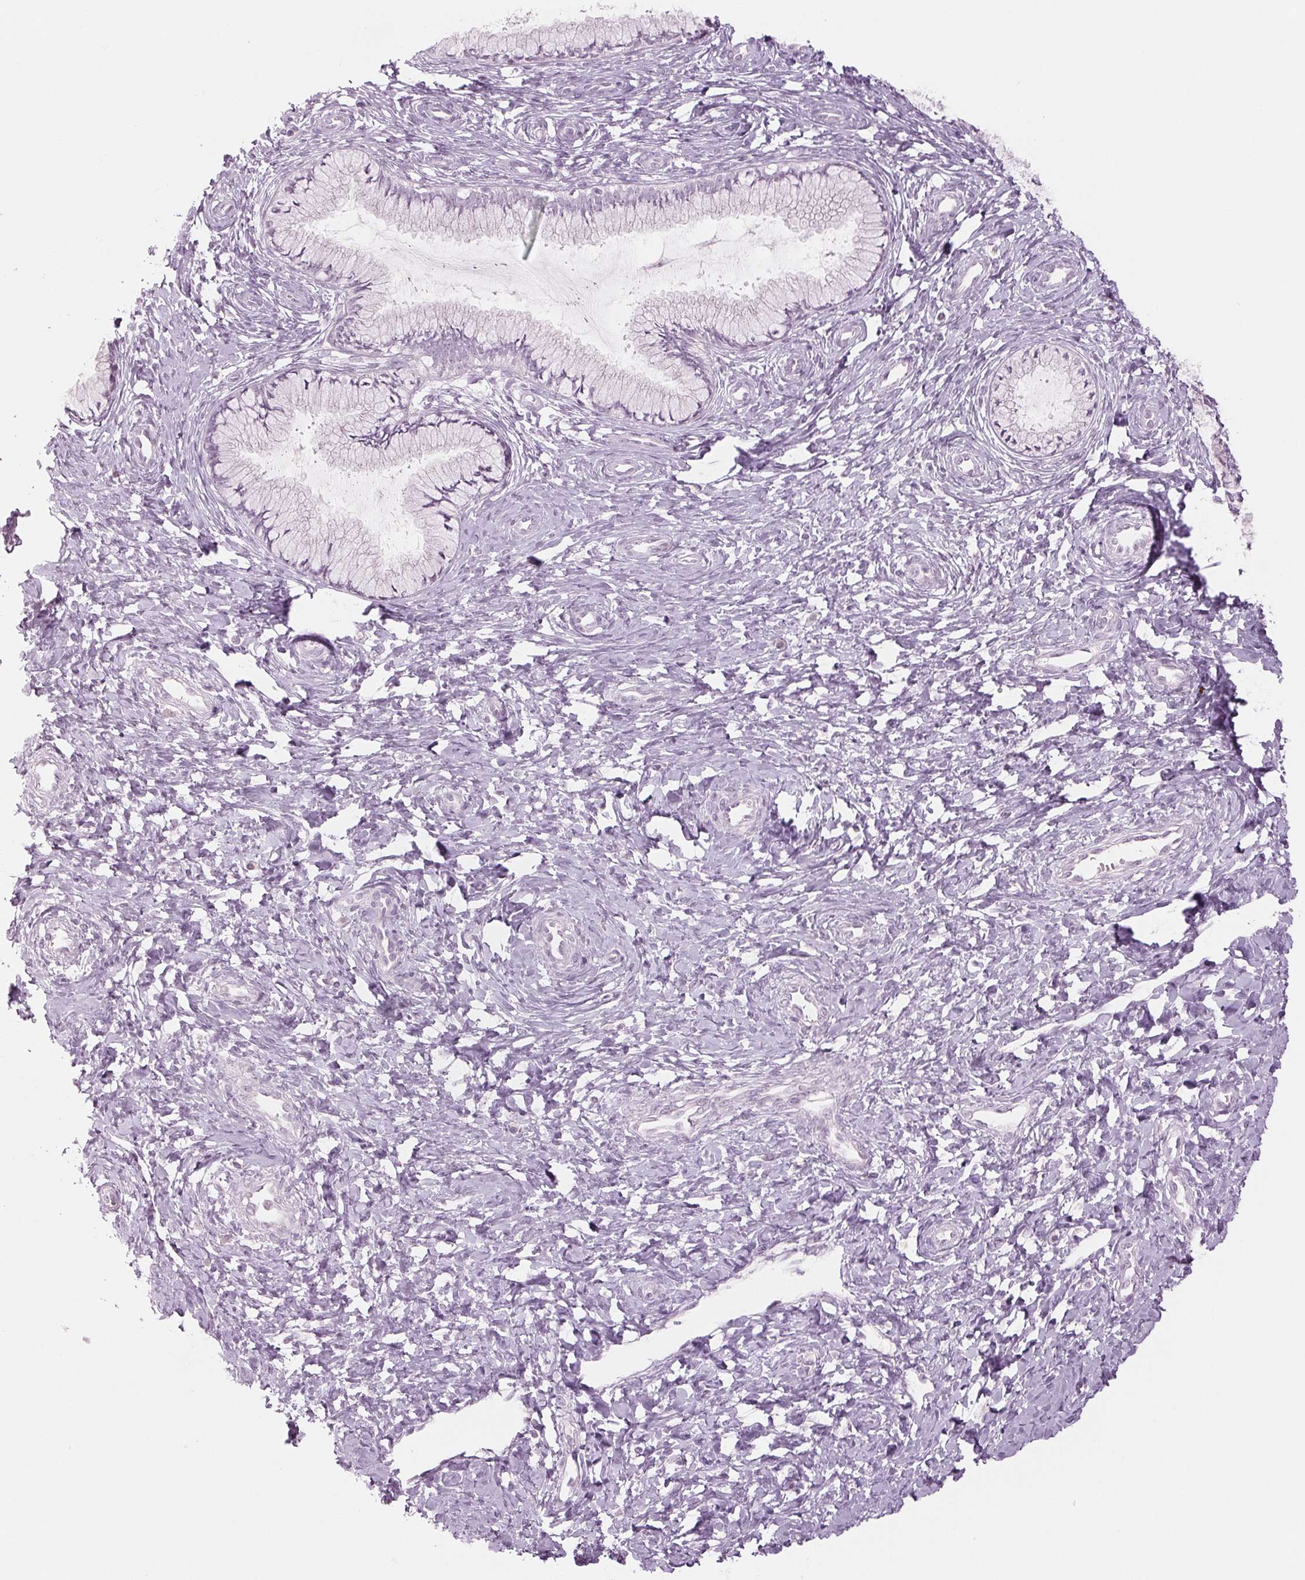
{"staining": {"intensity": "negative", "quantity": "none", "location": "none"}, "tissue": "cervix", "cell_type": "Glandular cells", "image_type": "normal", "snomed": [{"axis": "morphology", "description": "Normal tissue, NOS"}, {"axis": "topography", "description": "Cervix"}], "caption": "Cervix was stained to show a protein in brown. There is no significant positivity in glandular cells. (DAB (3,3'-diaminobenzidine) immunohistochemistry with hematoxylin counter stain).", "gene": "EHHADH", "patient": {"sex": "female", "age": 37}}